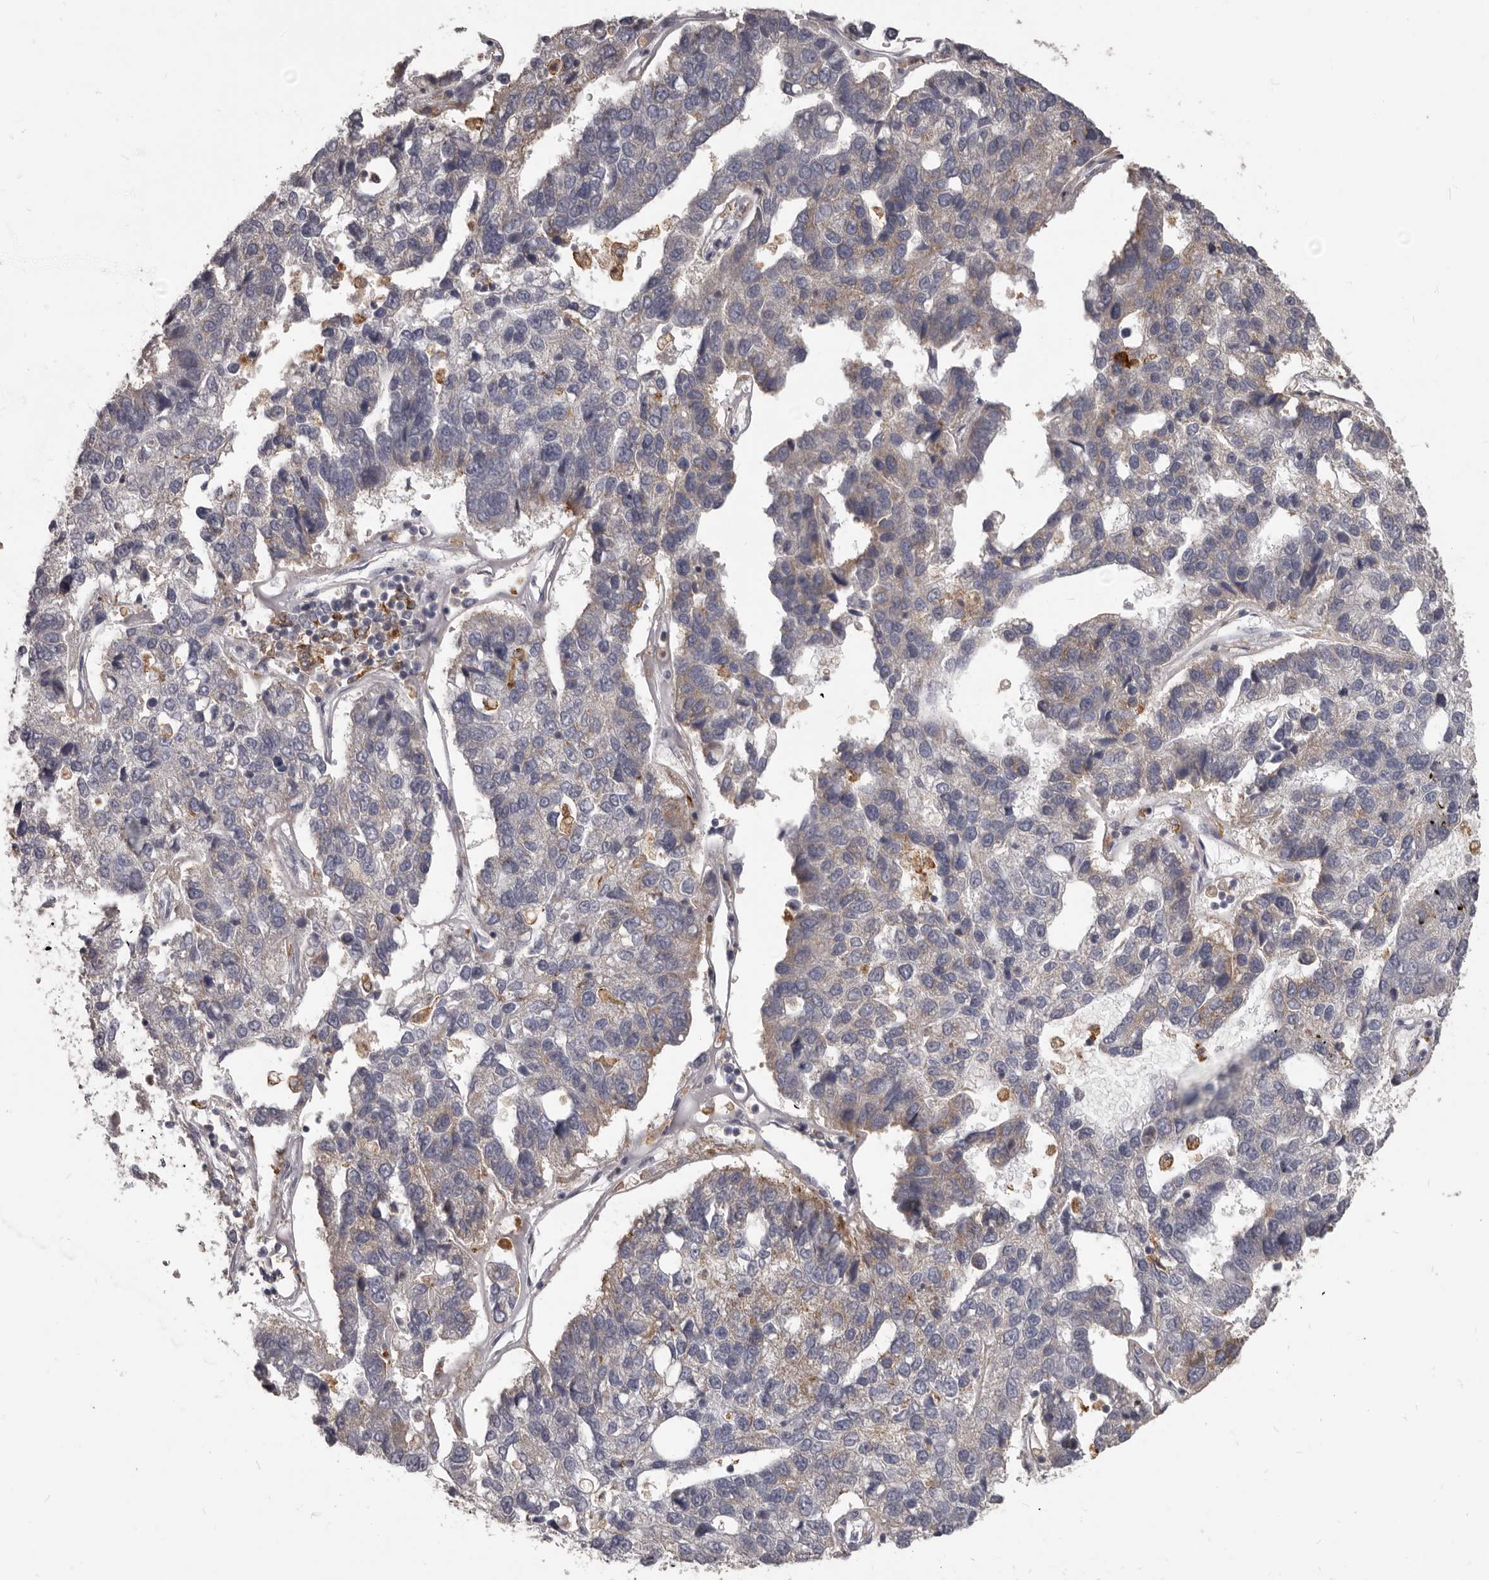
{"staining": {"intensity": "weak", "quantity": "<25%", "location": "cytoplasmic/membranous"}, "tissue": "pancreatic cancer", "cell_type": "Tumor cells", "image_type": "cancer", "snomed": [{"axis": "morphology", "description": "Adenocarcinoma, NOS"}, {"axis": "topography", "description": "Pancreas"}], "caption": "This histopathology image is of pancreatic cancer stained with IHC to label a protein in brown with the nuclei are counter-stained blue. There is no positivity in tumor cells.", "gene": "PI4K2A", "patient": {"sex": "female", "age": 61}}